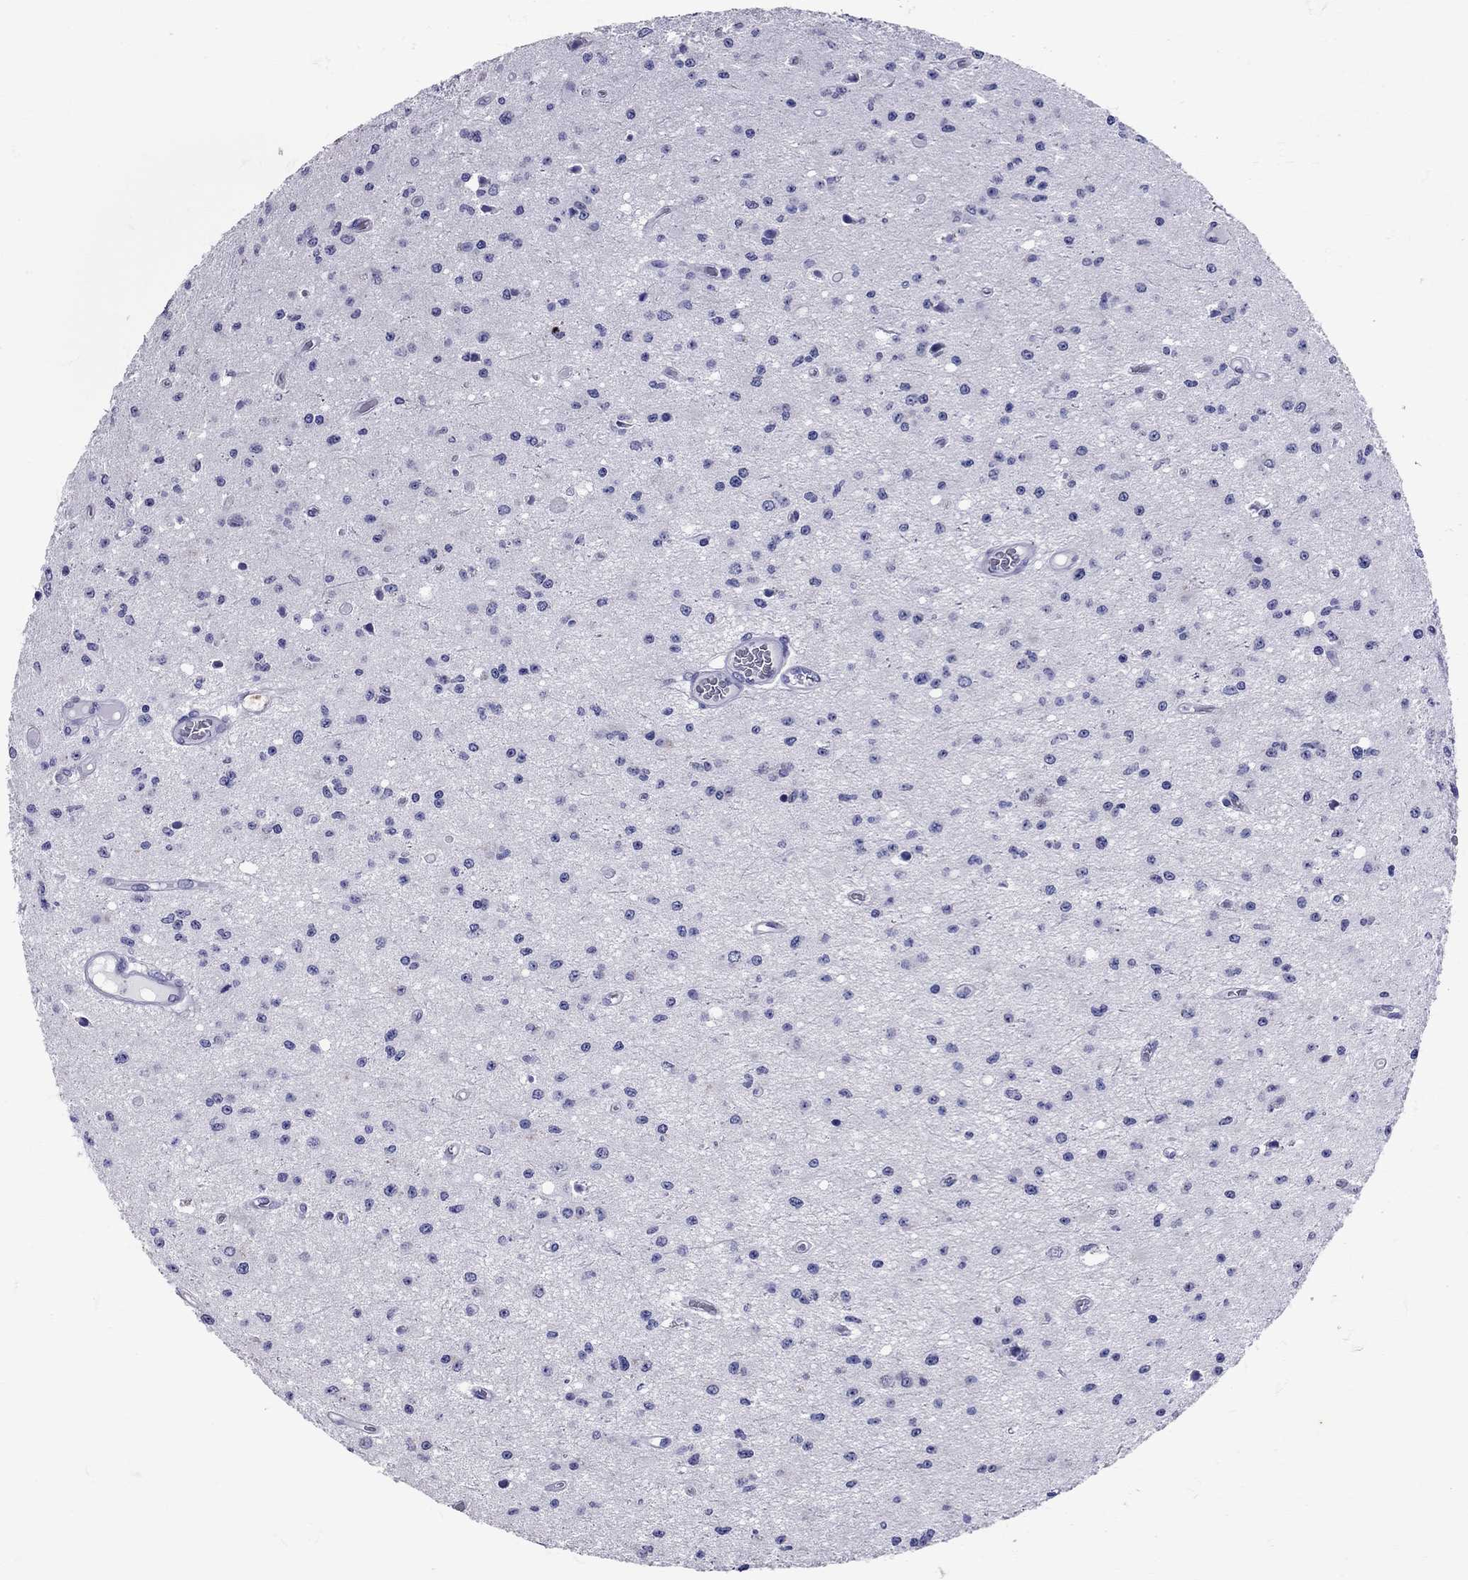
{"staining": {"intensity": "negative", "quantity": "none", "location": "none"}, "tissue": "glioma", "cell_type": "Tumor cells", "image_type": "cancer", "snomed": [{"axis": "morphology", "description": "Glioma, malignant, Low grade"}, {"axis": "topography", "description": "Brain"}], "caption": "High magnification brightfield microscopy of malignant low-grade glioma stained with DAB (brown) and counterstained with hematoxylin (blue): tumor cells show no significant positivity.", "gene": "AVP", "patient": {"sex": "female", "age": 45}}